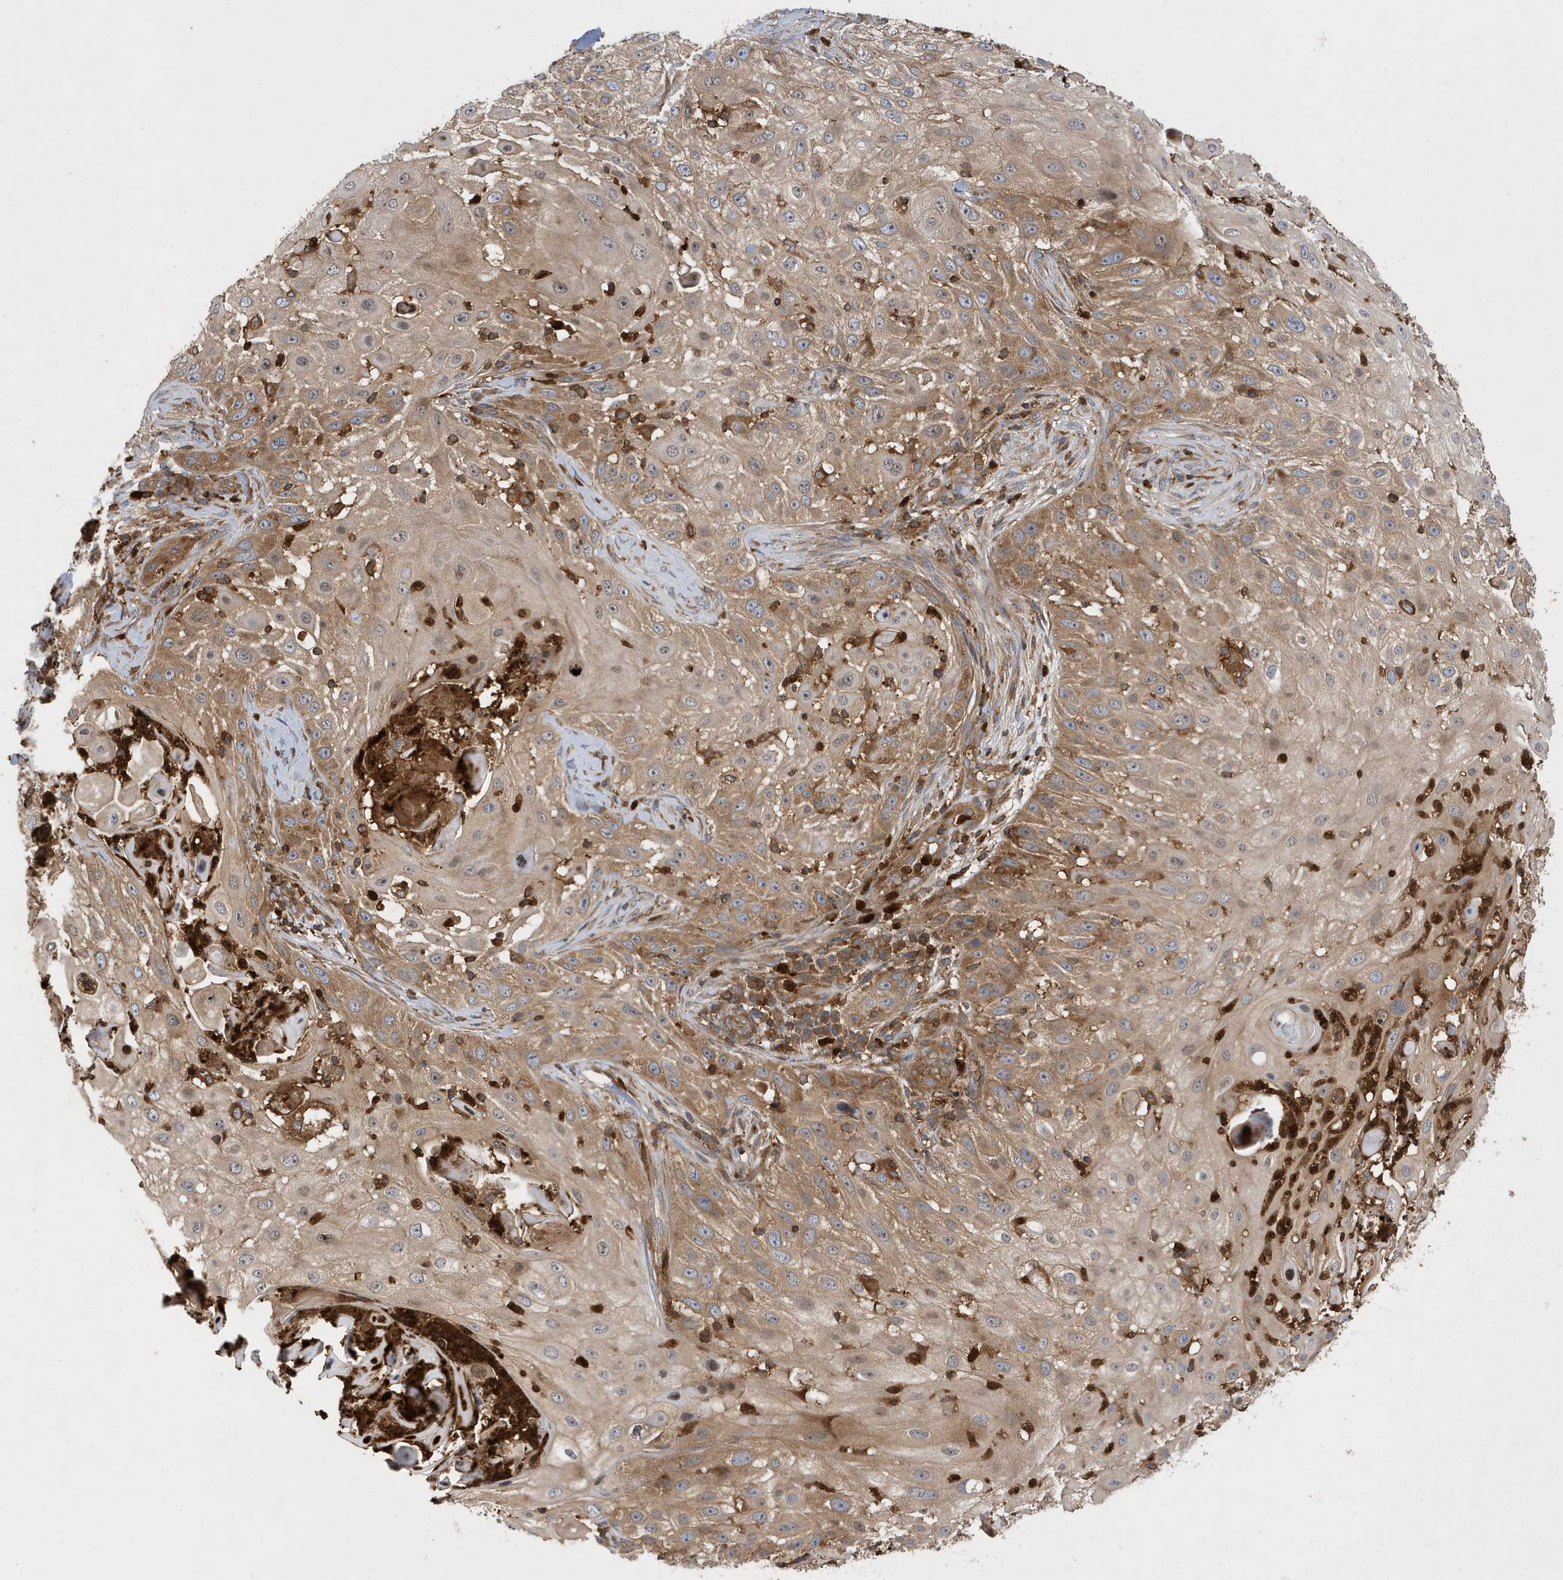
{"staining": {"intensity": "moderate", "quantity": ">75%", "location": "cytoplasmic/membranous"}, "tissue": "skin cancer", "cell_type": "Tumor cells", "image_type": "cancer", "snomed": [{"axis": "morphology", "description": "Squamous cell carcinoma, NOS"}, {"axis": "topography", "description": "Skin"}], "caption": "Skin cancer (squamous cell carcinoma) was stained to show a protein in brown. There is medium levels of moderate cytoplasmic/membranous positivity in approximately >75% of tumor cells.", "gene": "LAPTM4A", "patient": {"sex": "female", "age": 44}}